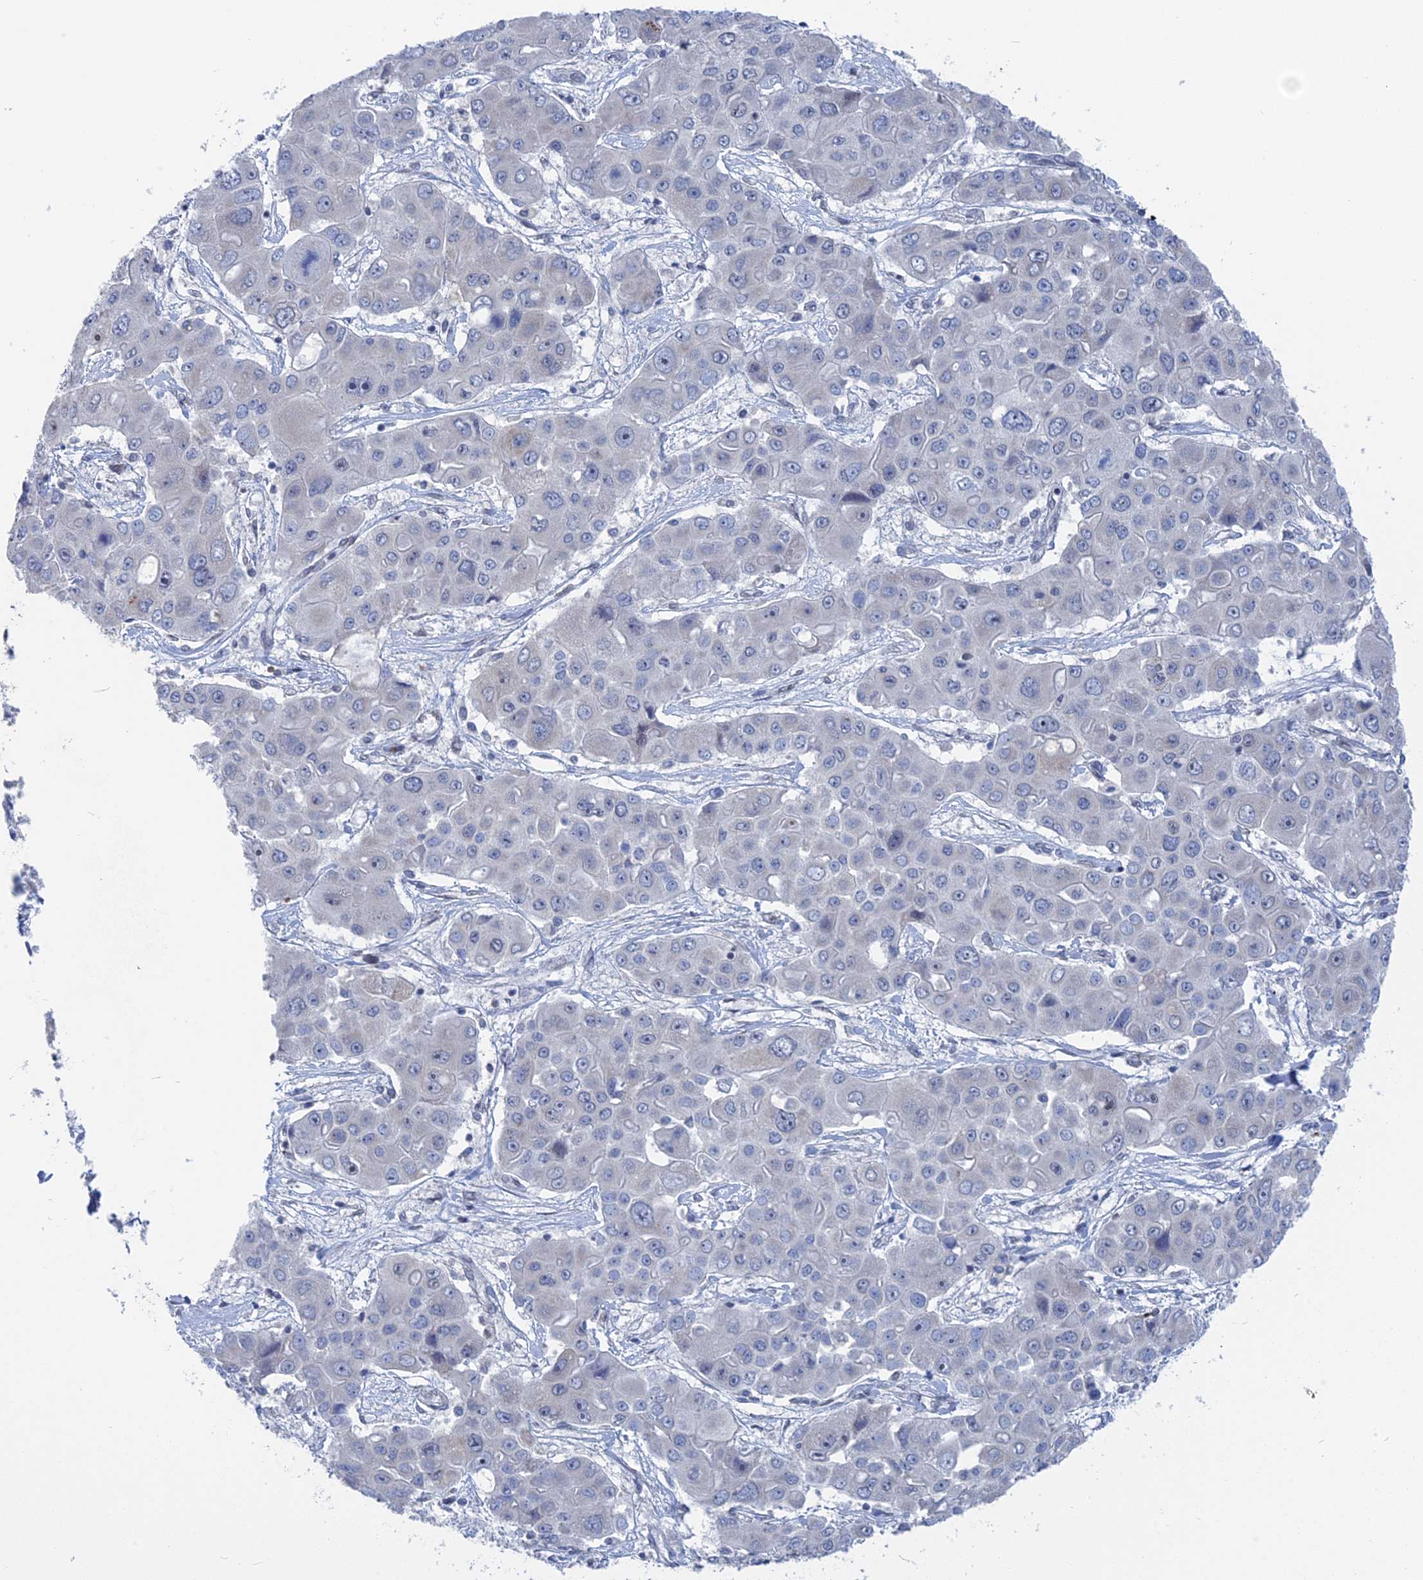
{"staining": {"intensity": "negative", "quantity": "none", "location": "none"}, "tissue": "liver cancer", "cell_type": "Tumor cells", "image_type": "cancer", "snomed": [{"axis": "morphology", "description": "Cholangiocarcinoma"}, {"axis": "topography", "description": "Liver"}], "caption": "Immunohistochemistry (IHC) of human liver cholangiocarcinoma exhibits no staining in tumor cells.", "gene": "MTRF1", "patient": {"sex": "male", "age": 67}}